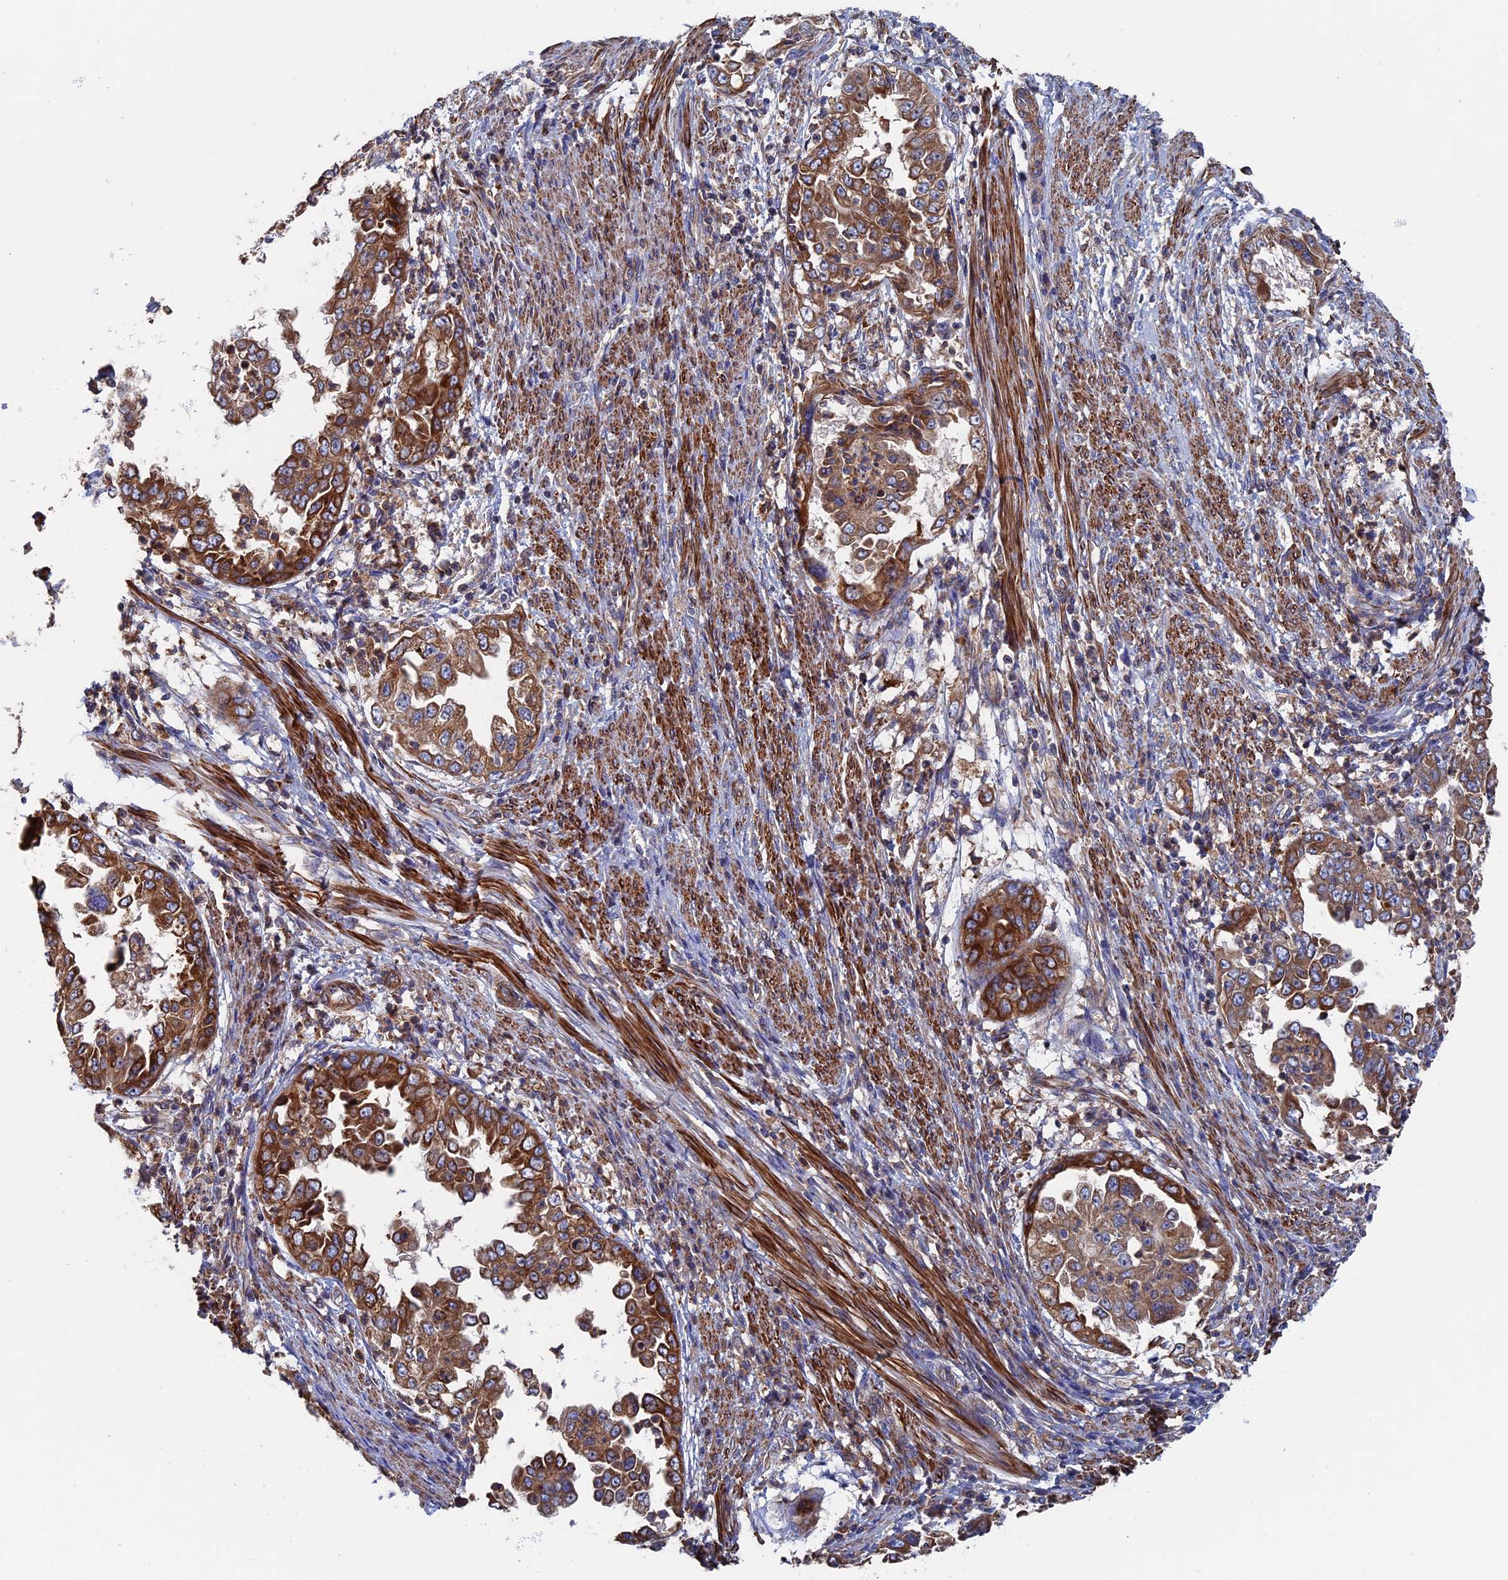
{"staining": {"intensity": "moderate", "quantity": ">75%", "location": "cytoplasmic/membranous"}, "tissue": "endometrial cancer", "cell_type": "Tumor cells", "image_type": "cancer", "snomed": [{"axis": "morphology", "description": "Adenocarcinoma, NOS"}, {"axis": "topography", "description": "Endometrium"}], "caption": "Protein expression analysis of human endometrial adenocarcinoma reveals moderate cytoplasmic/membranous positivity in approximately >75% of tumor cells.", "gene": "DNAJC3", "patient": {"sex": "female", "age": 85}}